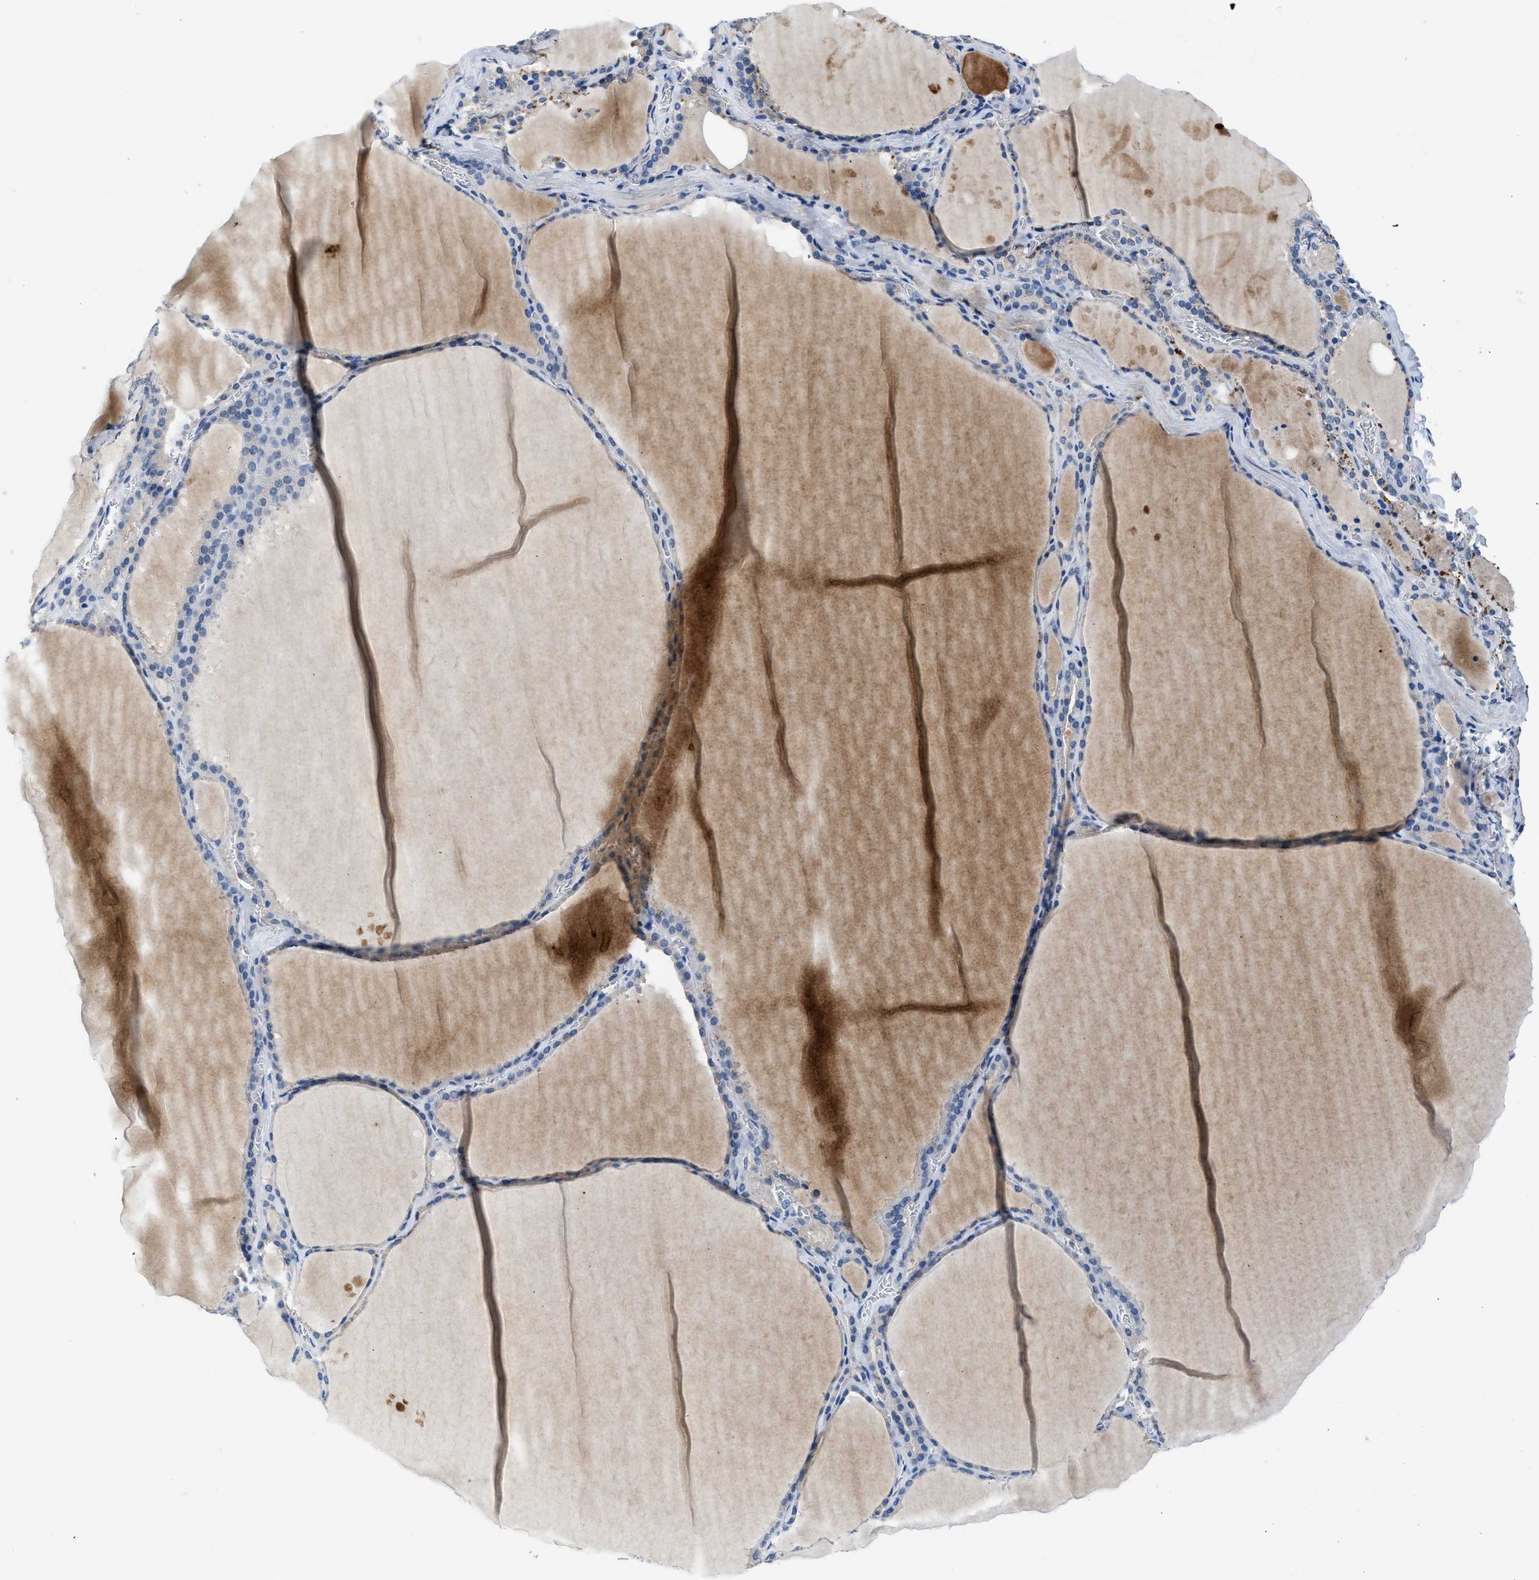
{"staining": {"intensity": "negative", "quantity": "none", "location": "none"}, "tissue": "thyroid gland", "cell_type": "Glandular cells", "image_type": "normal", "snomed": [{"axis": "morphology", "description": "Normal tissue, NOS"}, {"axis": "topography", "description": "Thyroid gland"}], "caption": "The micrograph shows no significant expression in glandular cells of thyroid gland. The staining was performed using DAB (3,3'-diaminobenzidine) to visualize the protein expression in brown, while the nuclei were stained in blue with hematoxylin (Magnification: 20x).", "gene": "FADS6", "patient": {"sex": "male", "age": 56}}